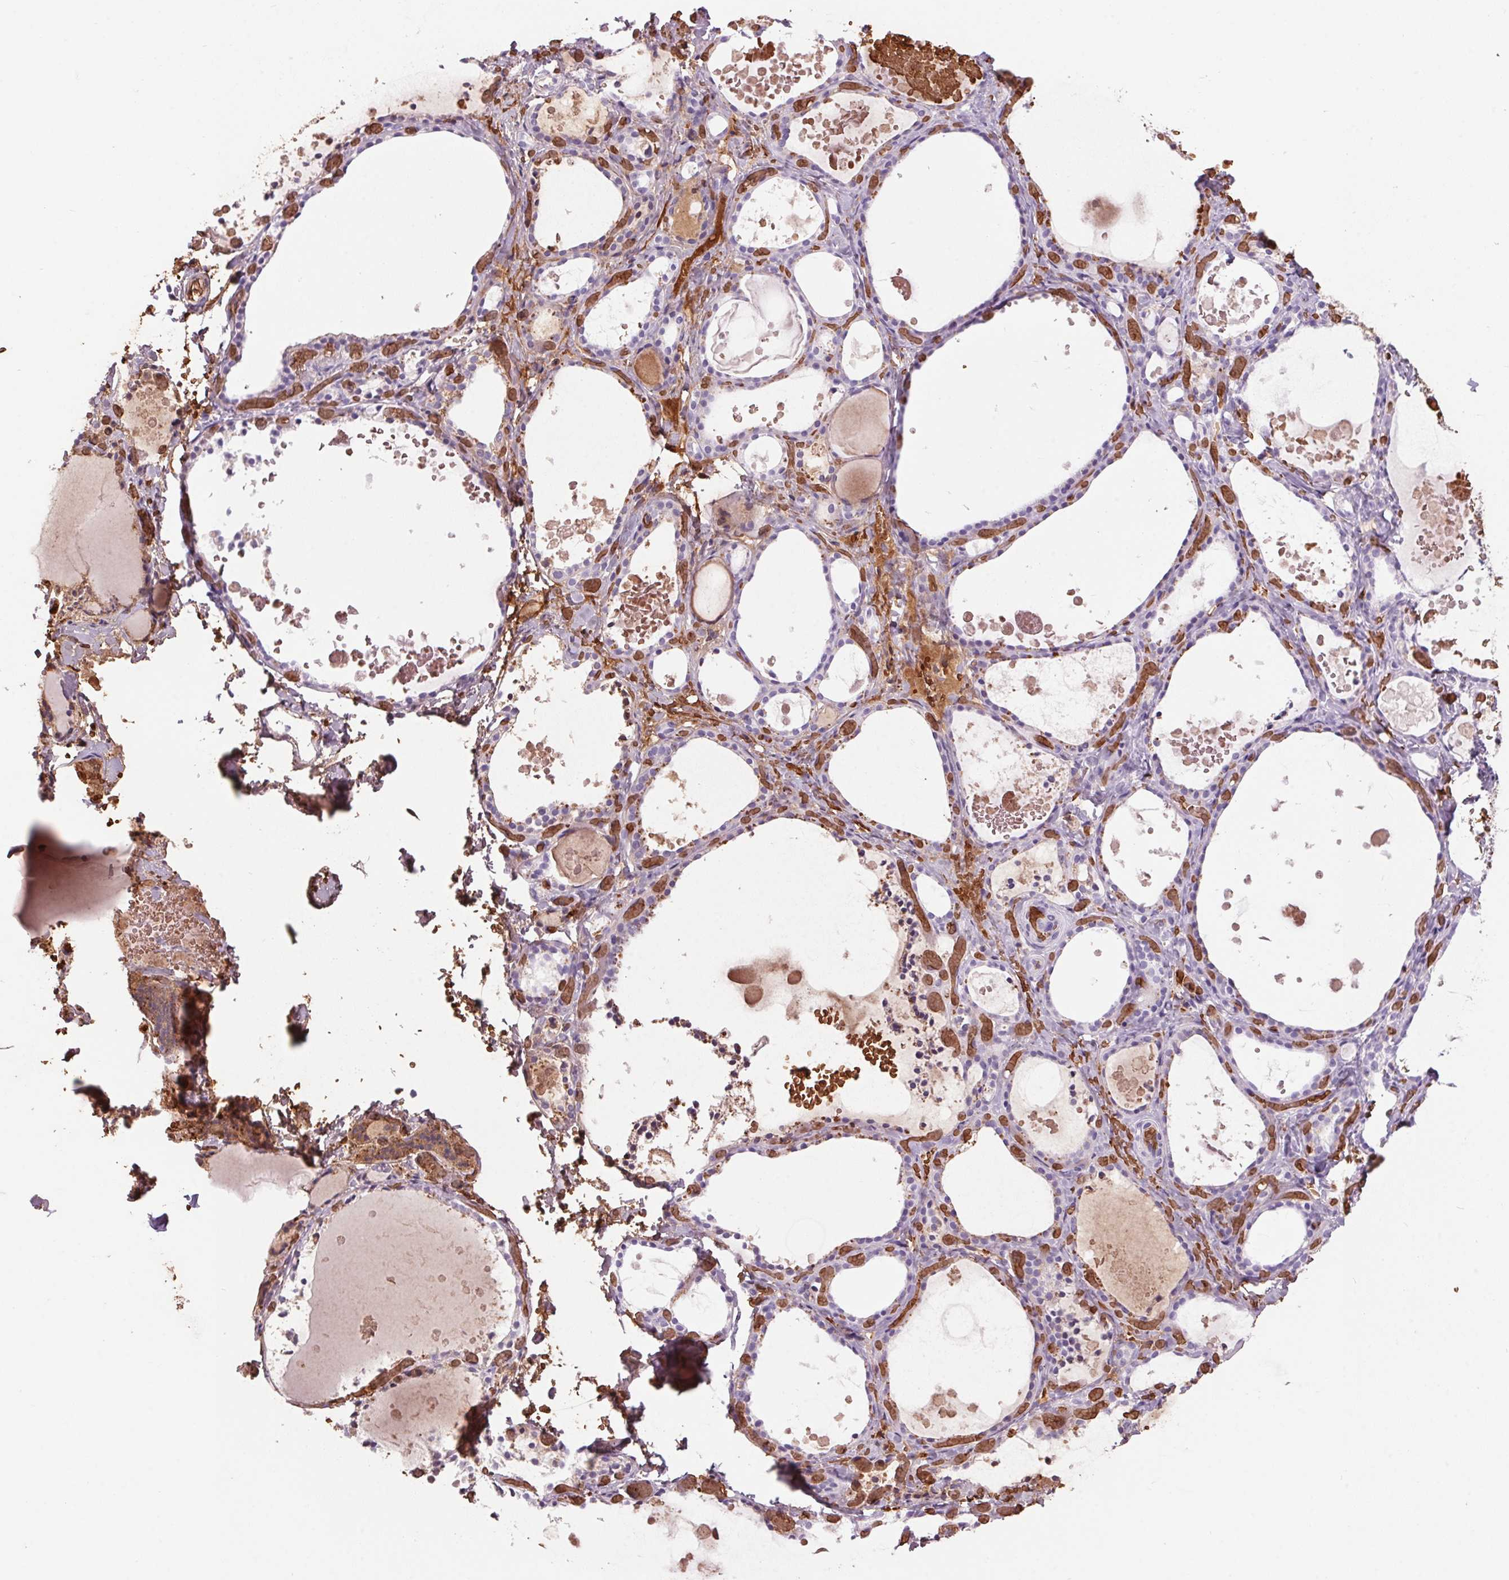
{"staining": {"intensity": "negative", "quantity": "none", "location": "none"}, "tissue": "thyroid gland", "cell_type": "Glandular cells", "image_type": "normal", "snomed": [{"axis": "morphology", "description": "Normal tissue, NOS"}, {"axis": "topography", "description": "Thyroid gland"}], "caption": "The immunohistochemistry photomicrograph has no significant positivity in glandular cells of thyroid gland.", "gene": "HBQ1", "patient": {"sex": "female", "age": 56}}